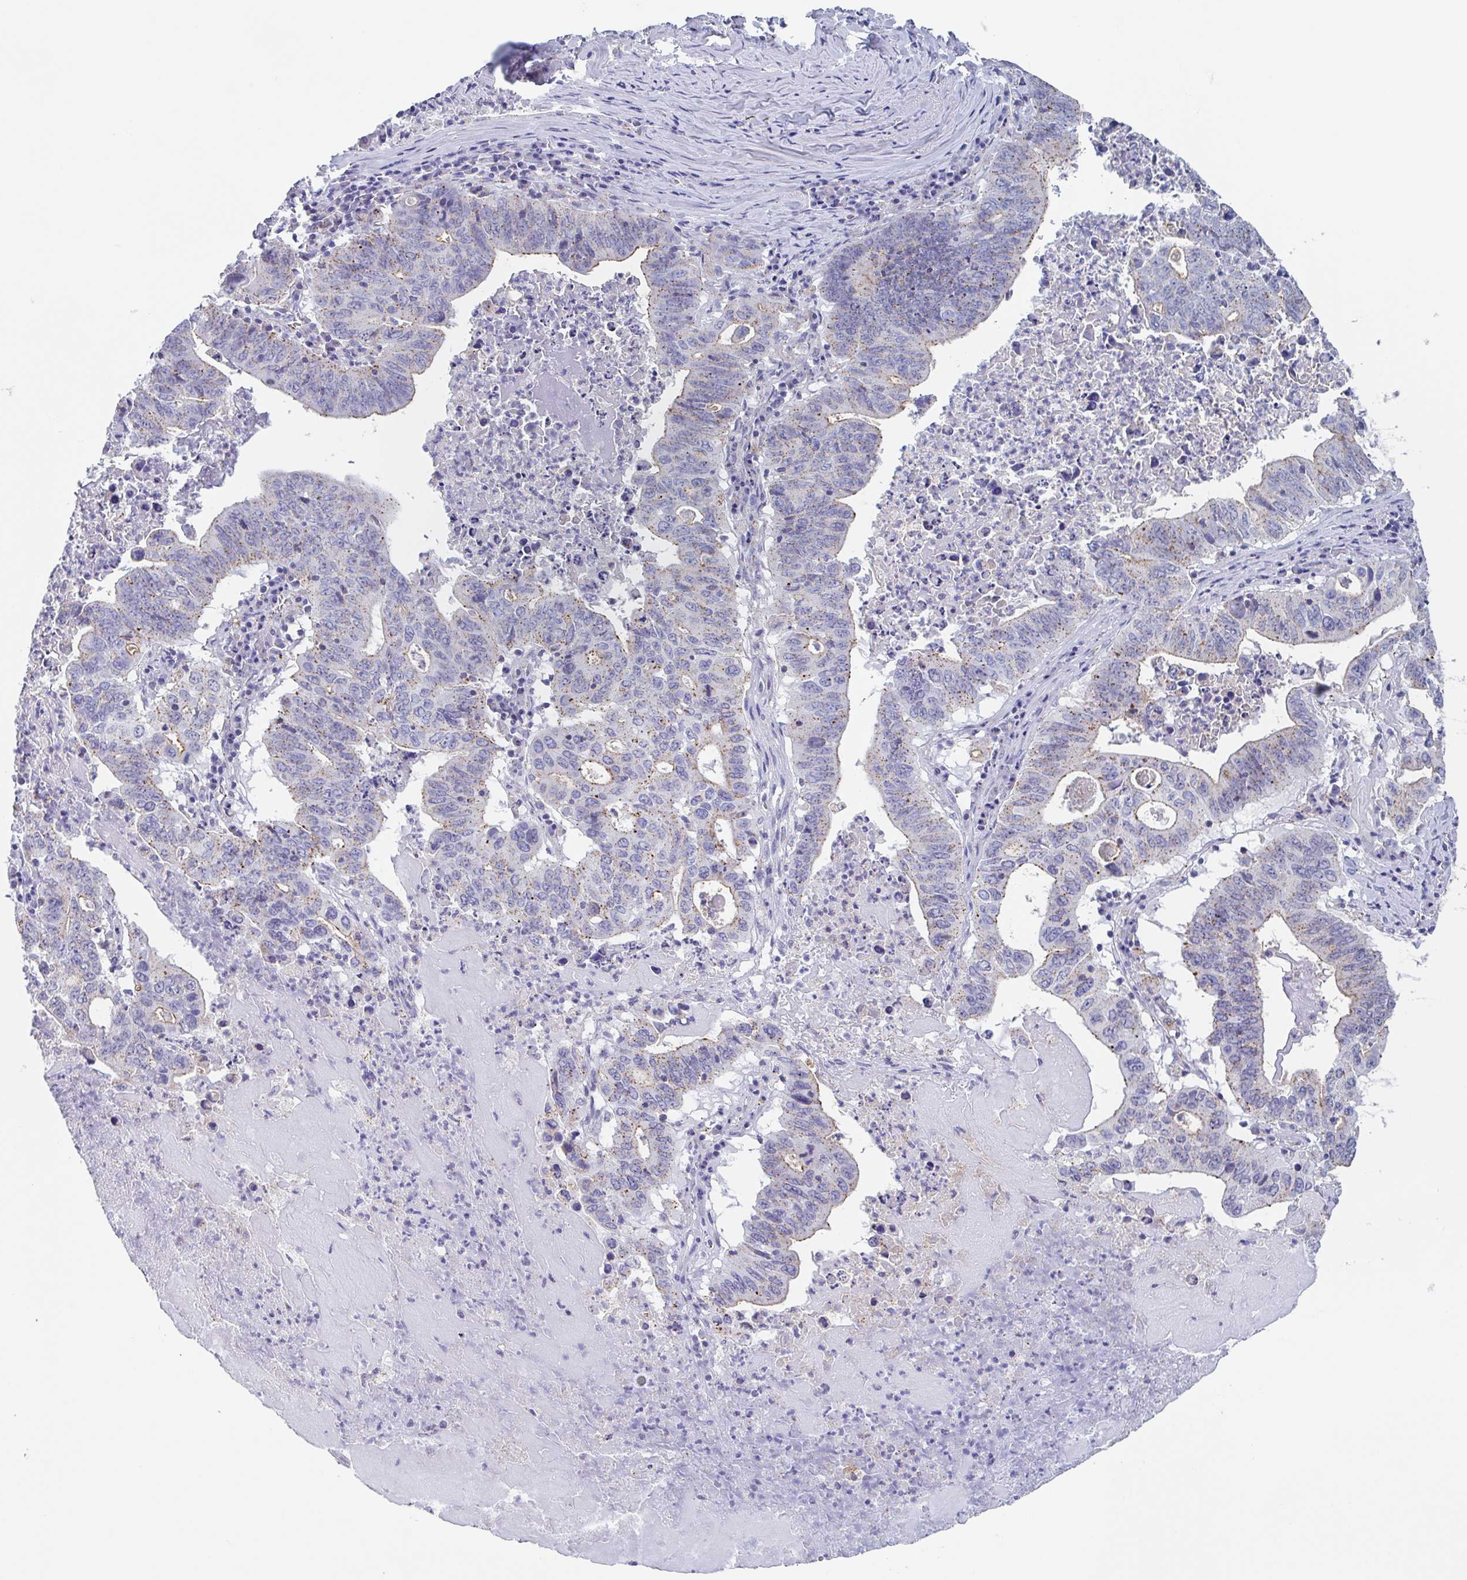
{"staining": {"intensity": "moderate", "quantity": ">75%", "location": "cytoplasmic/membranous"}, "tissue": "lung cancer", "cell_type": "Tumor cells", "image_type": "cancer", "snomed": [{"axis": "morphology", "description": "Adenocarcinoma, NOS"}, {"axis": "topography", "description": "Lung"}], "caption": "An immunohistochemistry image of tumor tissue is shown. Protein staining in brown shows moderate cytoplasmic/membranous positivity in adenocarcinoma (lung) within tumor cells.", "gene": "CHMP5", "patient": {"sex": "female", "age": 60}}